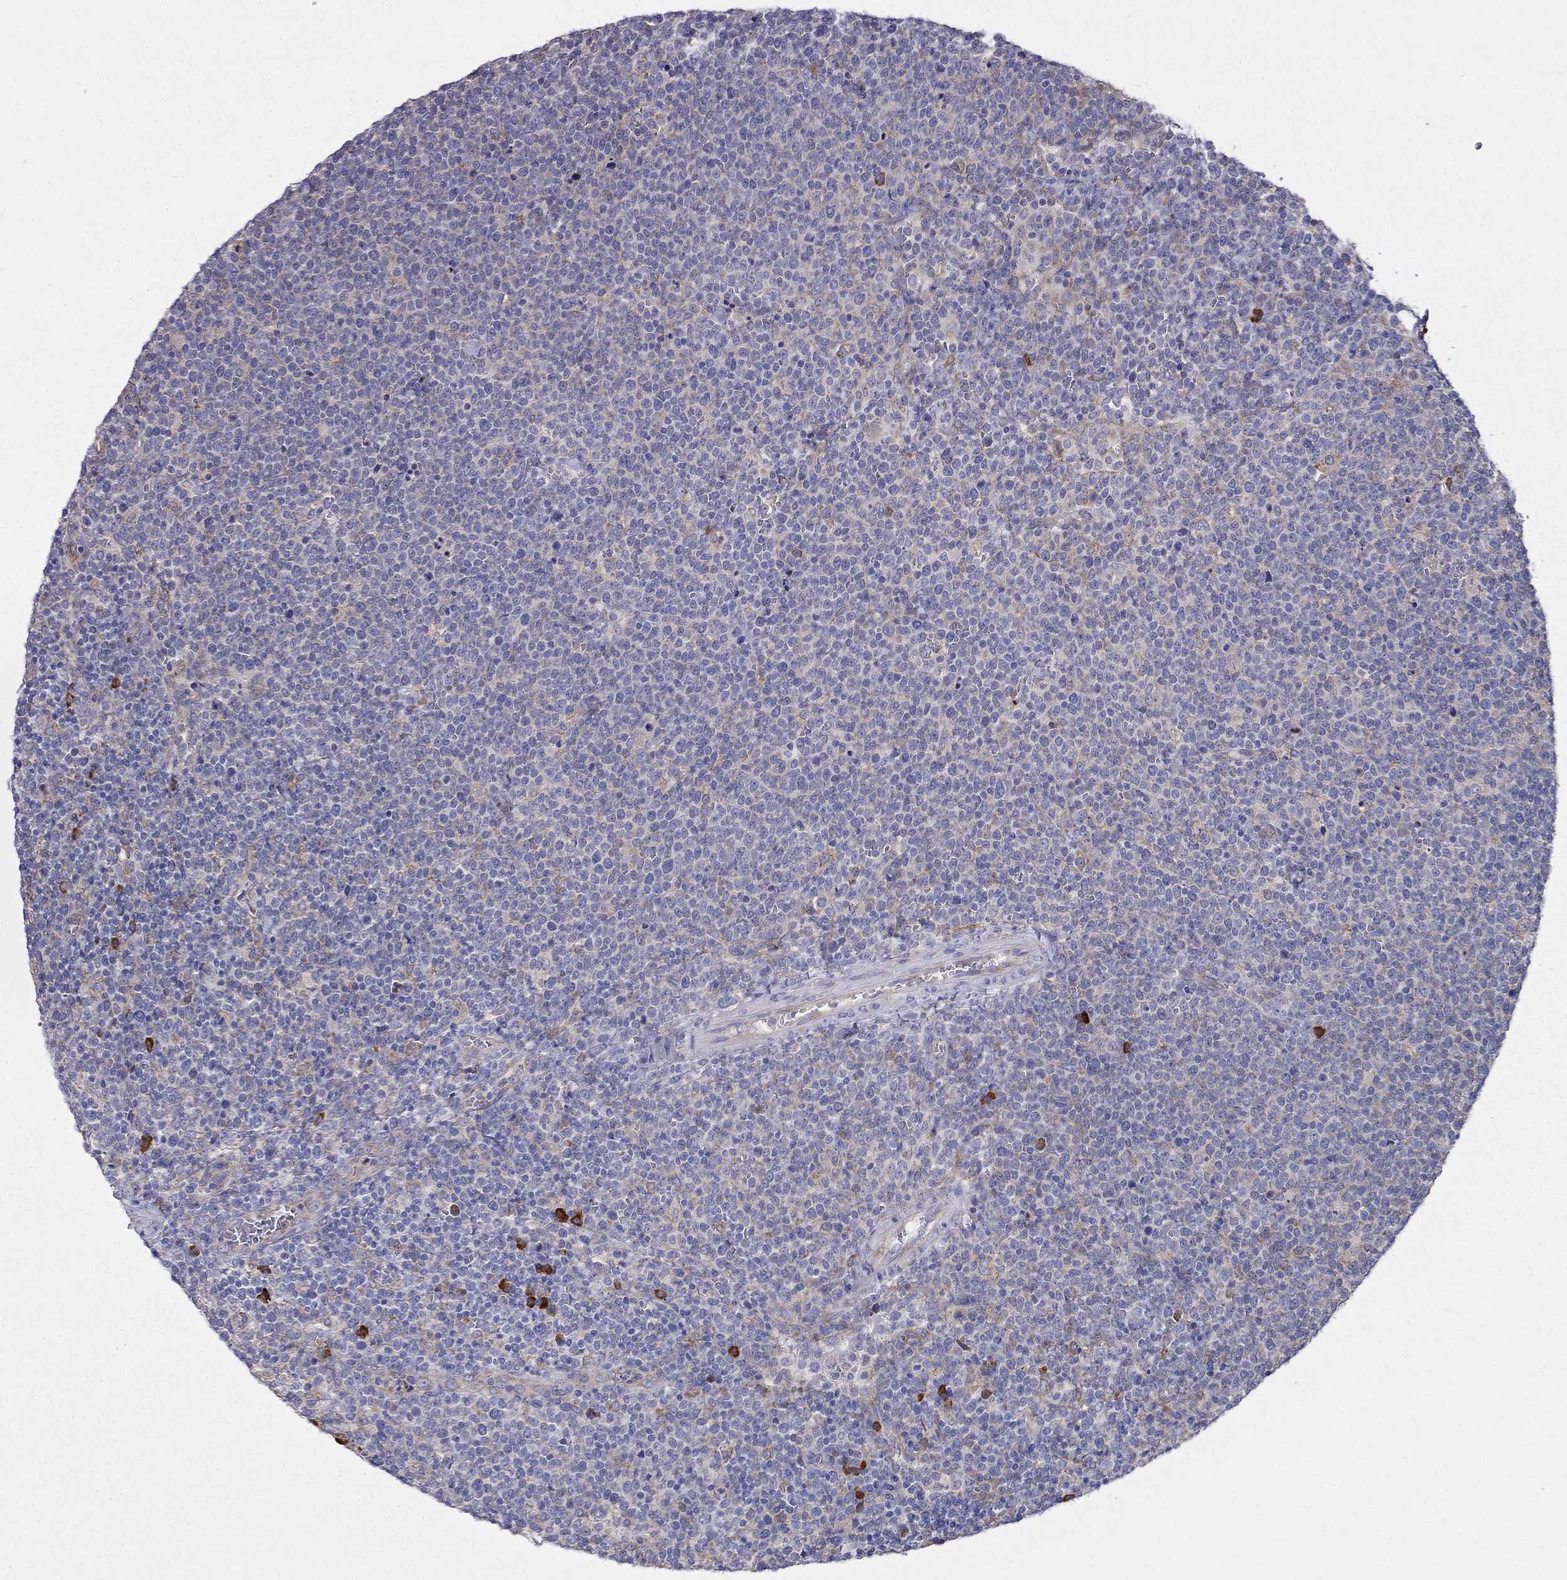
{"staining": {"intensity": "negative", "quantity": "none", "location": "none"}, "tissue": "lymphoma", "cell_type": "Tumor cells", "image_type": "cancer", "snomed": [{"axis": "morphology", "description": "Malignant lymphoma, non-Hodgkin's type, High grade"}, {"axis": "topography", "description": "Lymph node"}], "caption": "An immunohistochemistry micrograph of malignant lymphoma, non-Hodgkin's type (high-grade) is shown. There is no staining in tumor cells of malignant lymphoma, non-Hodgkin's type (high-grade).", "gene": "LONRF2", "patient": {"sex": "male", "age": 61}}